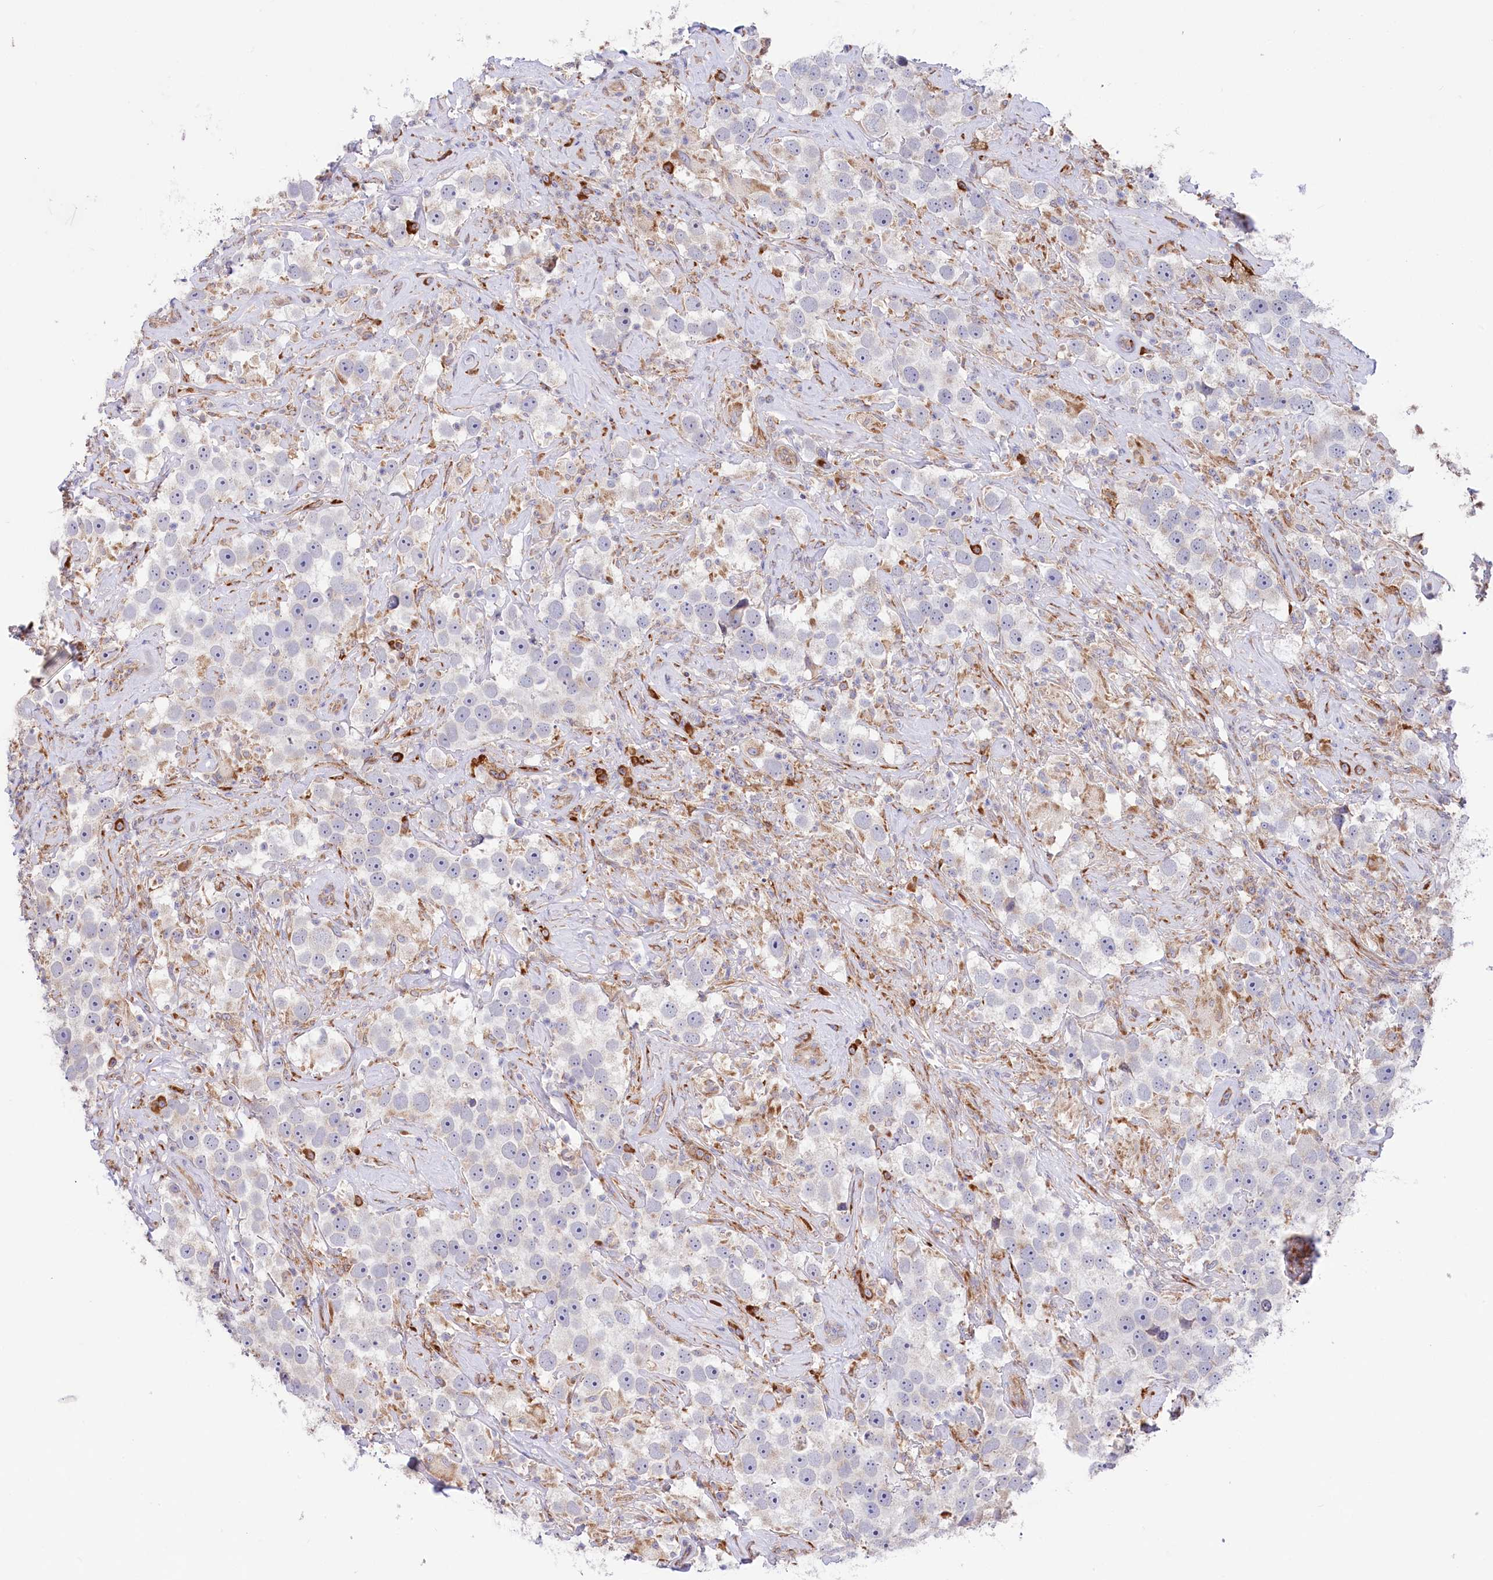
{"staining": {"intensity": "negative", "quantity": "none", "location": "none"}, "tissue": "testis cancer", "cell_type": "Tumor cells", "image_type": "cancer", "snomed": [{"axis": "morphology", "description": "Seminoma, NOS"}, {"axis": "topography", "description": "Testis"}], "caption": "A photomicrograph of seminoma (testis) stained for a protein shows no brown staining in tumor cells. (Brightfield microscopy of DAB immunohistochemistry at high magnification).", "gene": "CHID1", "patient": {"sex": "male", "age": 49}}